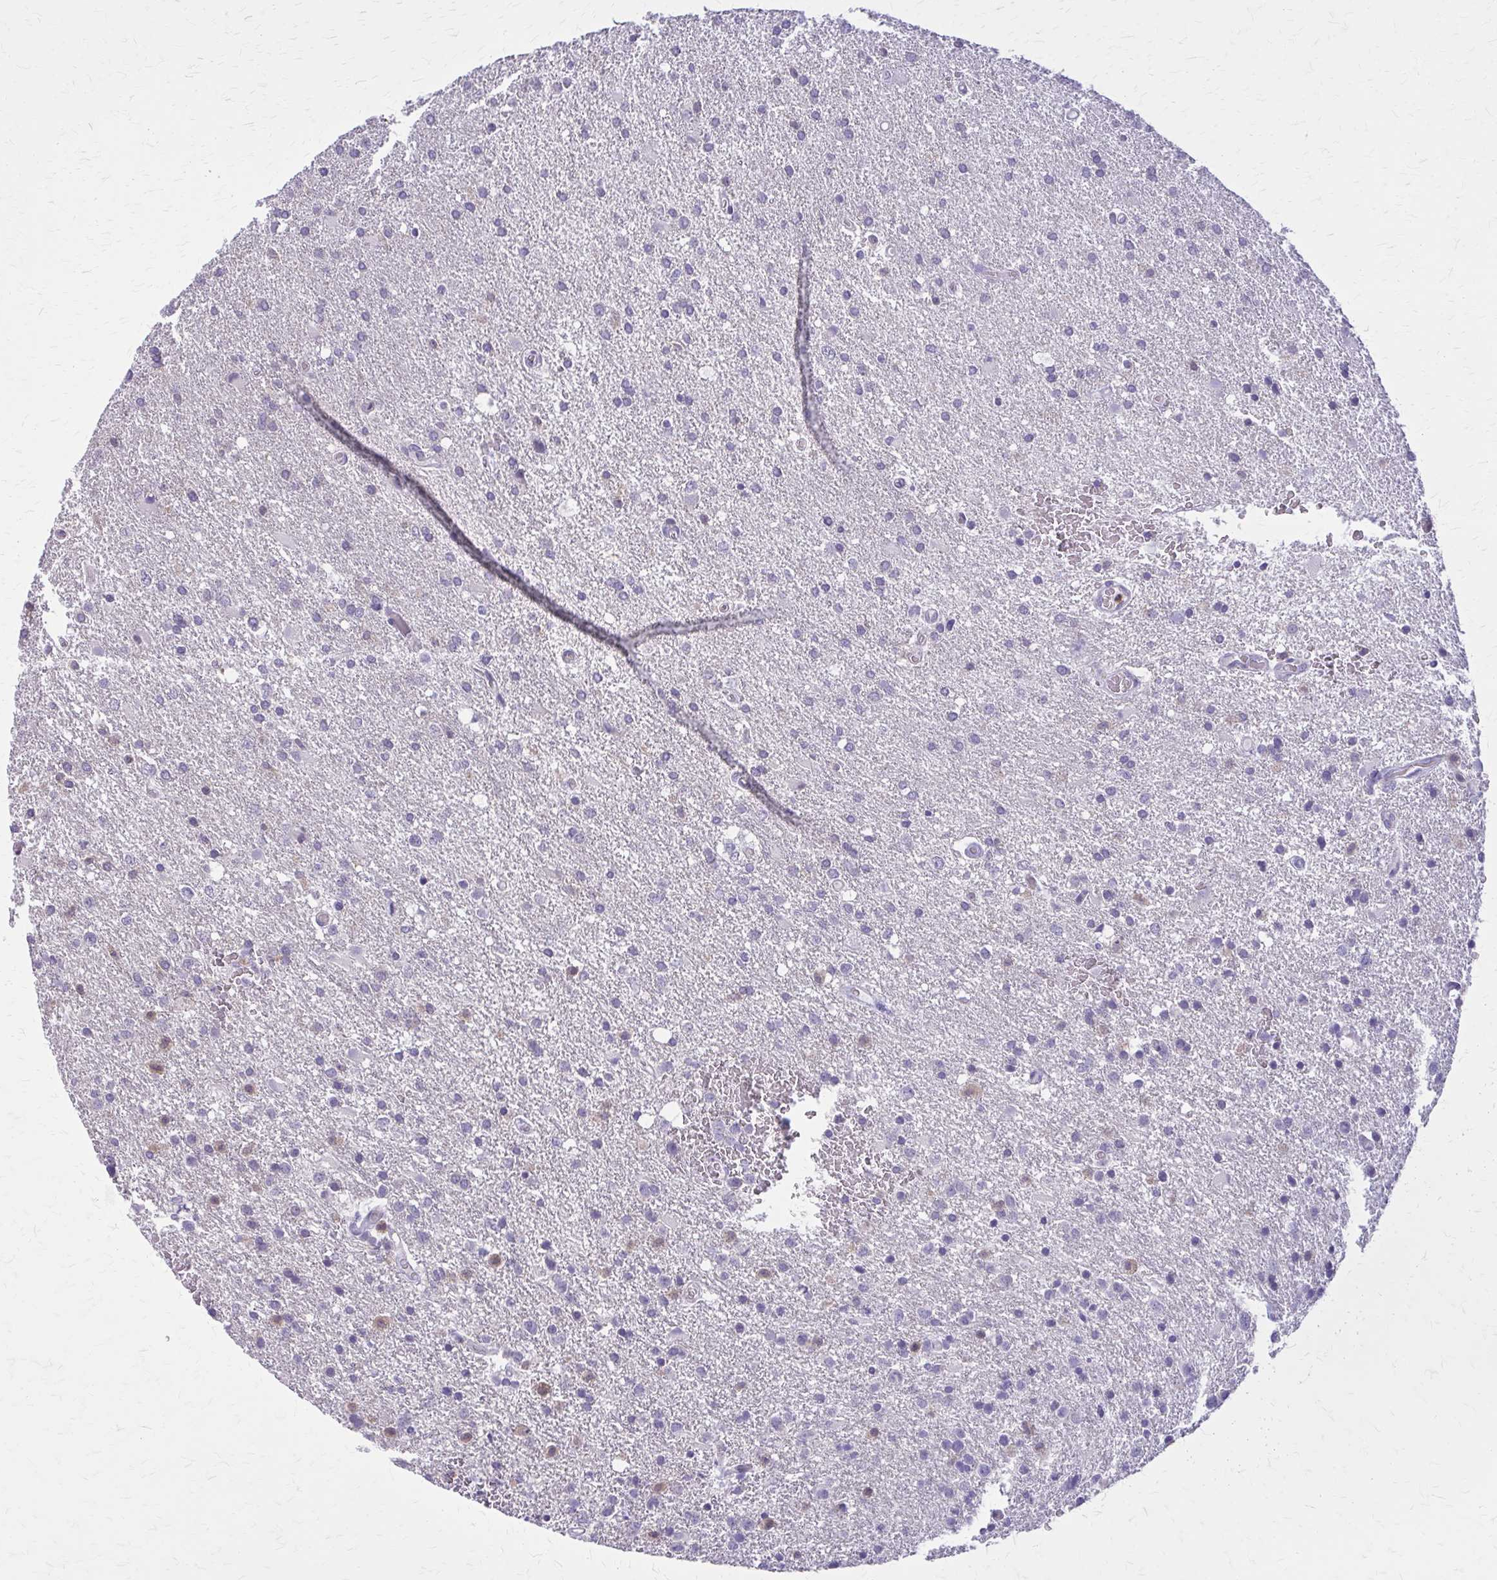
{"staining": {"intensity": "negative", "quantity": "none", "location": "none"}, "tissue": "glioma", "cell_type": "Tumor cells", "image_type": "cancer", "snomed": [{"axis": "morphology", "description": "Glioma, malignant, High grade"}, {"axis": "topography", "description": "Brain"}], "caption": "Malignant glioma (high-grade) stained for a protein using immunohistochemistry (IHC) shows no expression tumor cells.", "gene": "NRBF2", "patient": {"sex": "male", "age": 68}}